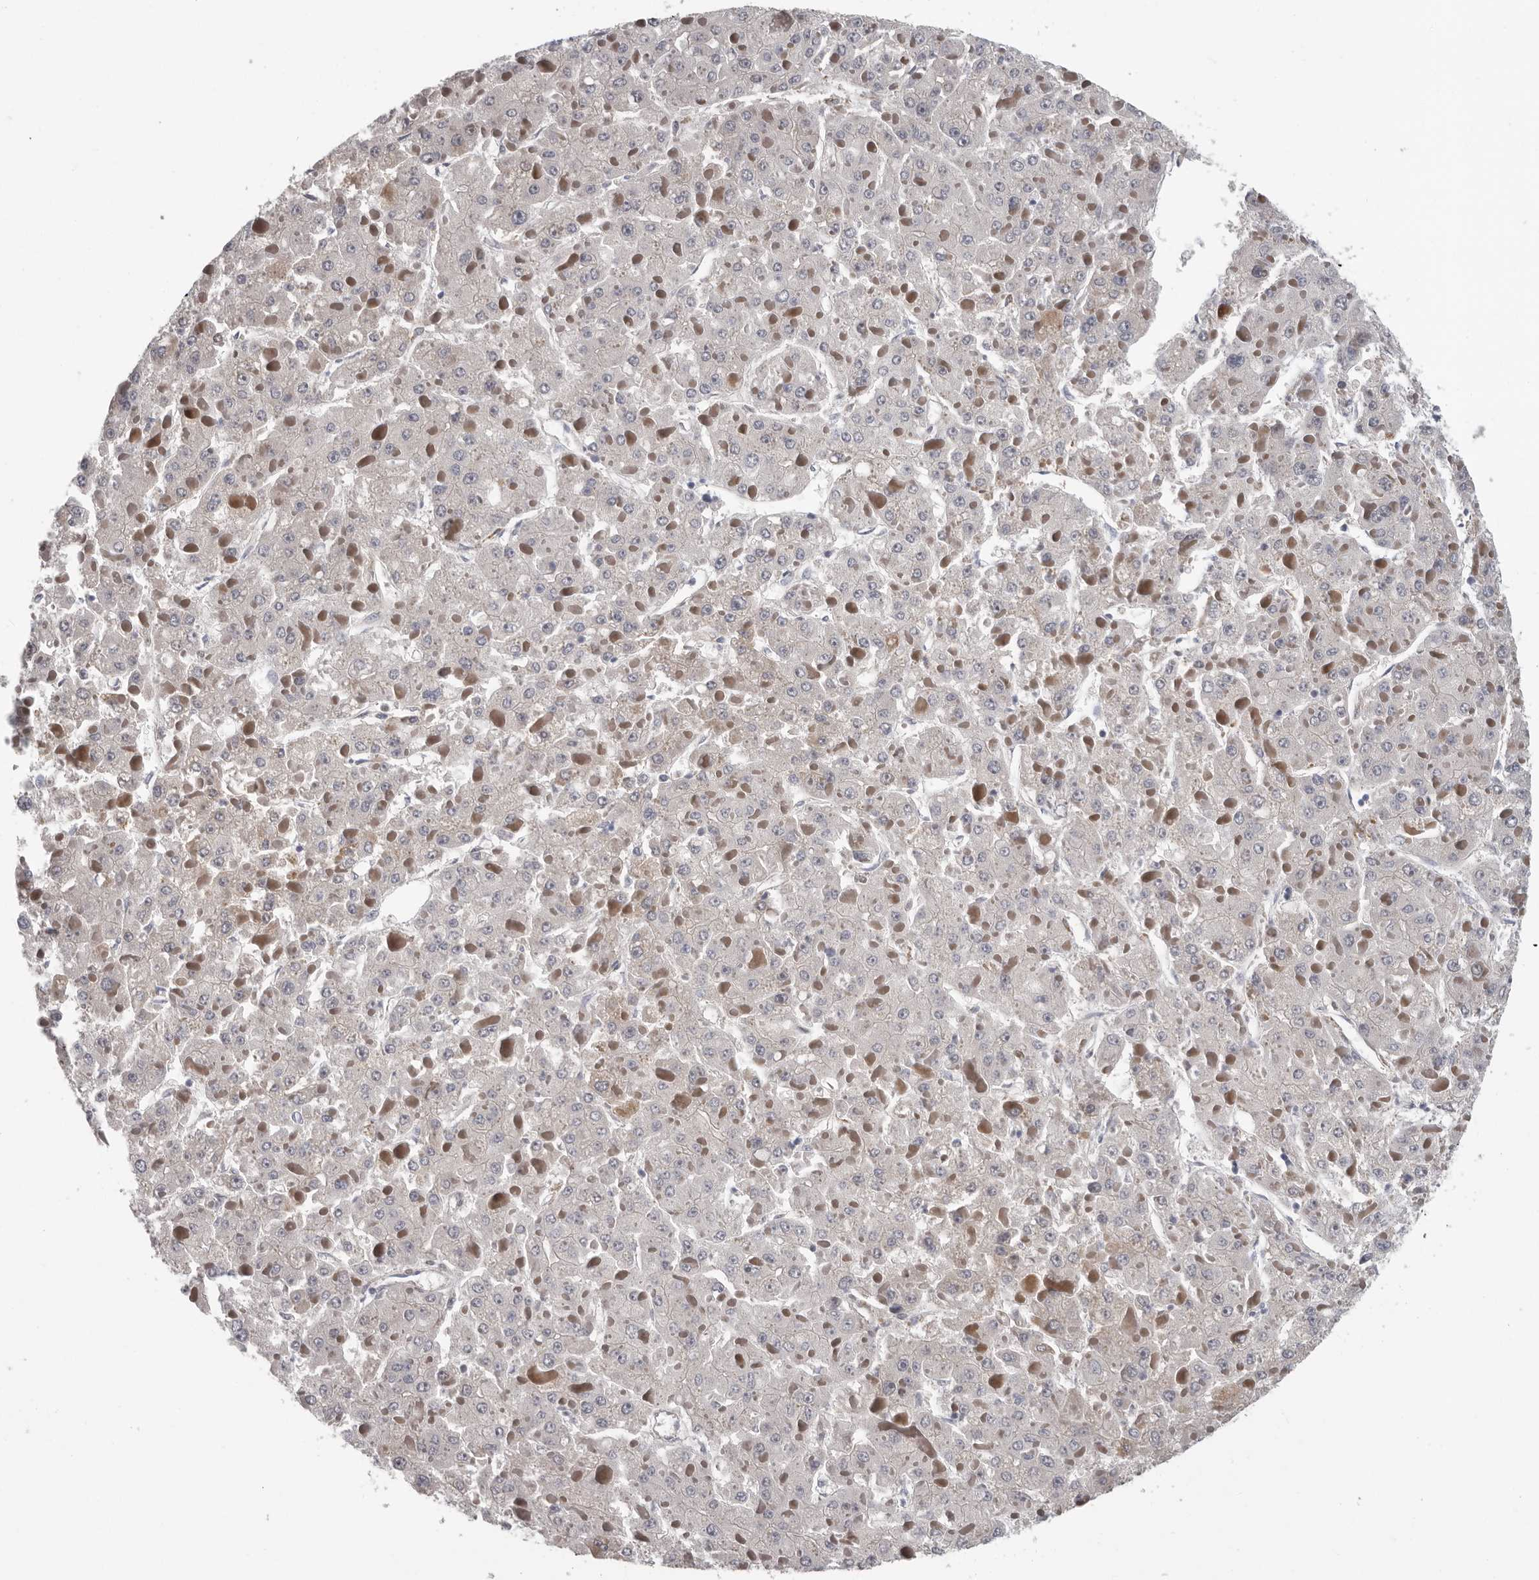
{"staining": {"intensity": "negative", "quantity": "none", "location": "none"}, "tissue": "liver cancer", "cell_type": "Tumor cells", "image_type": "cancer", "snomed": [{"axis": "morphology", "description": "Carcinoma, Hepatocellular, NOS"}, {"axis": "topography", "description": "Liver"}], "caption": "DAB (3,3'-diaminobenzidine) immunohistochemical staining of liver hepatocellular carcinoma shows no significant staining in tumor cells.", "gene": "ATXN3L", "patient": {"sex": "female", "age": 73}}